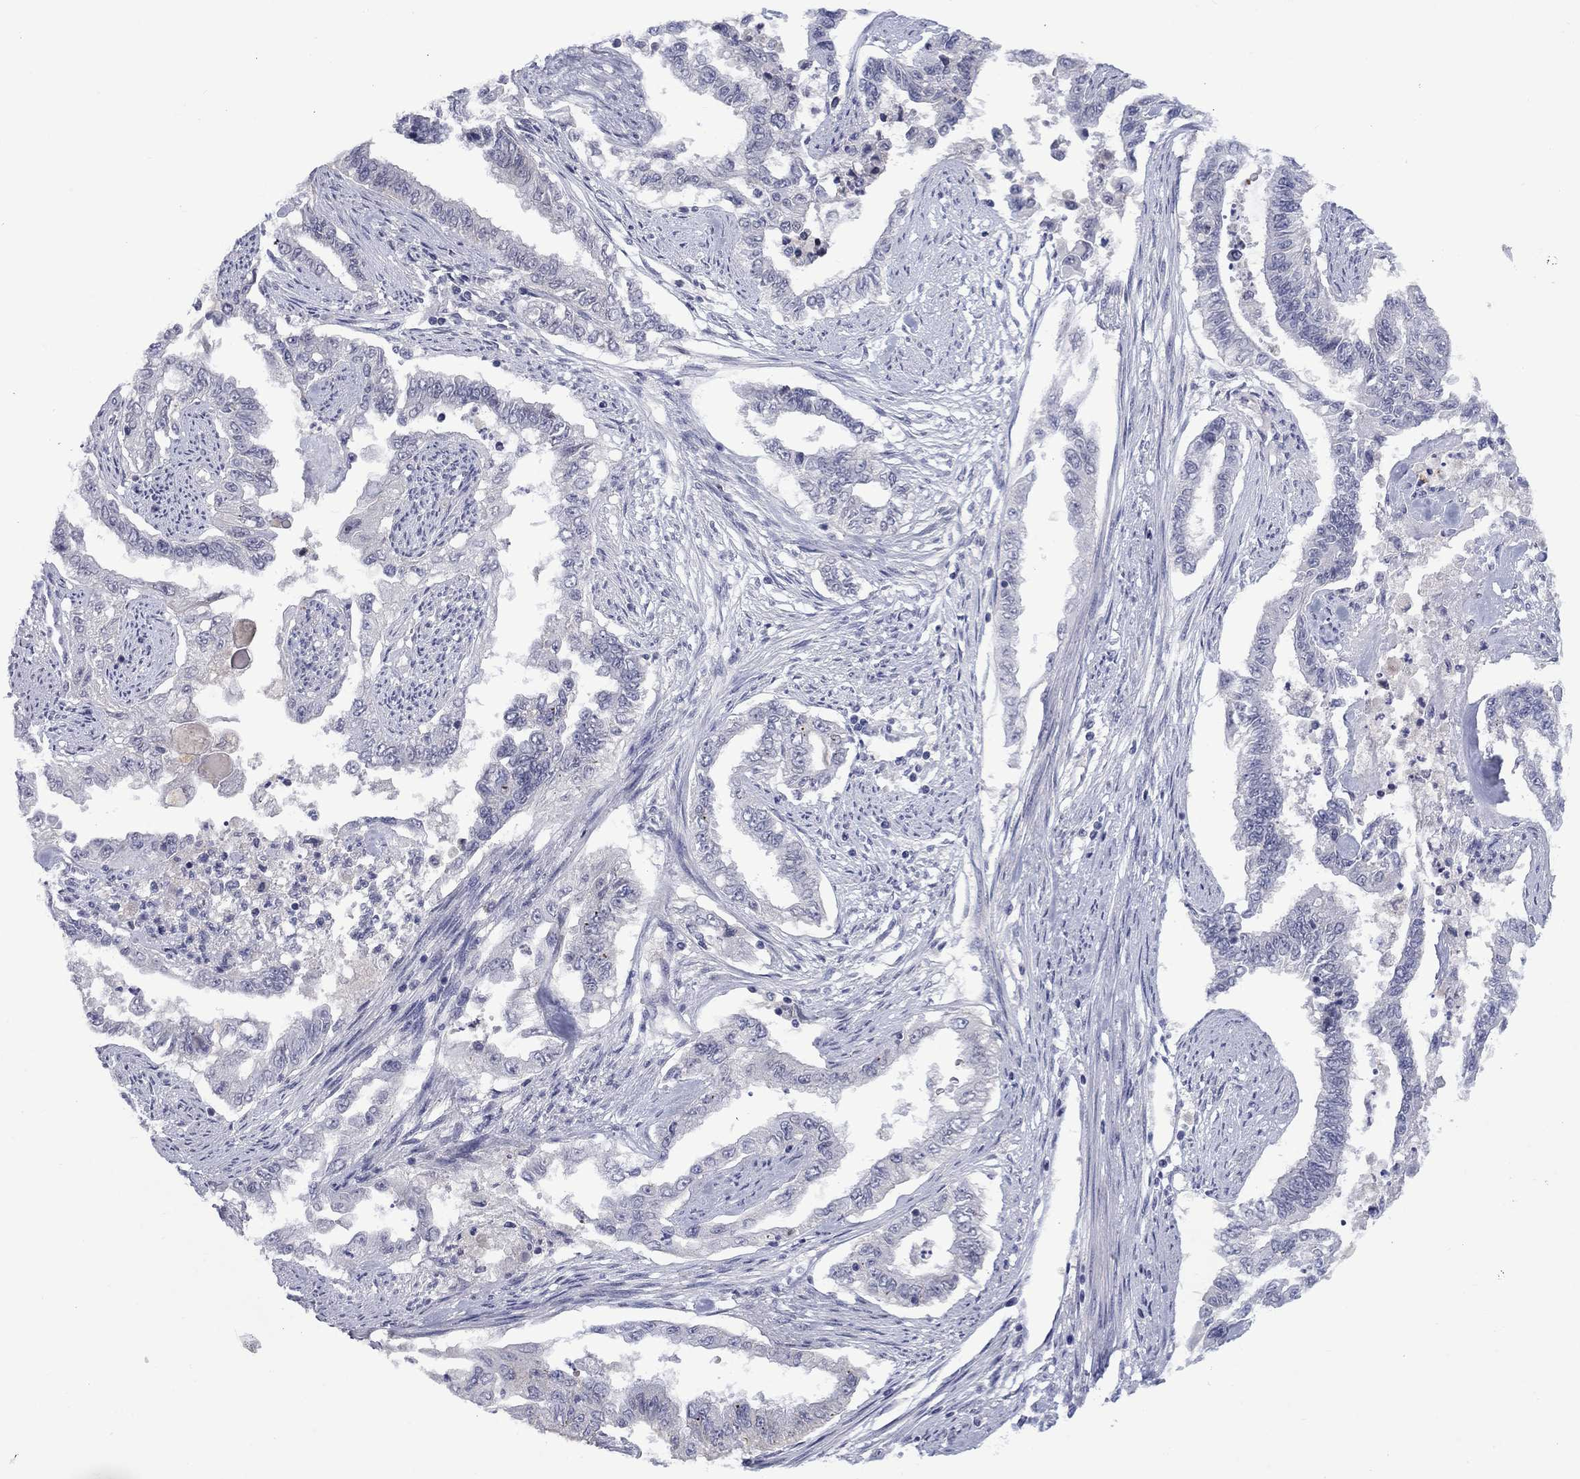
{"staining": {"intensity": "negative", "quantity": "none", "location": "none"}, "tissue": "endometrial cancer", "cell_type": "Tumor cells", "image_type": "cancer", "snomed": [{"axis": "morphology", "description": "Adenocarcinoma, NOS"}, {"axis": "topography", "description": "Uterus"}], "caption": "The histopathology image exhibits no significant staining in tumor cells of adenocarcinoma (endometrial). (DAB (3,3'-diaminobenzidine) immunohistochemistry (IHC), high magnification).", "gene": "NSMF", "patient": {"sex": "female", "age": 59}}